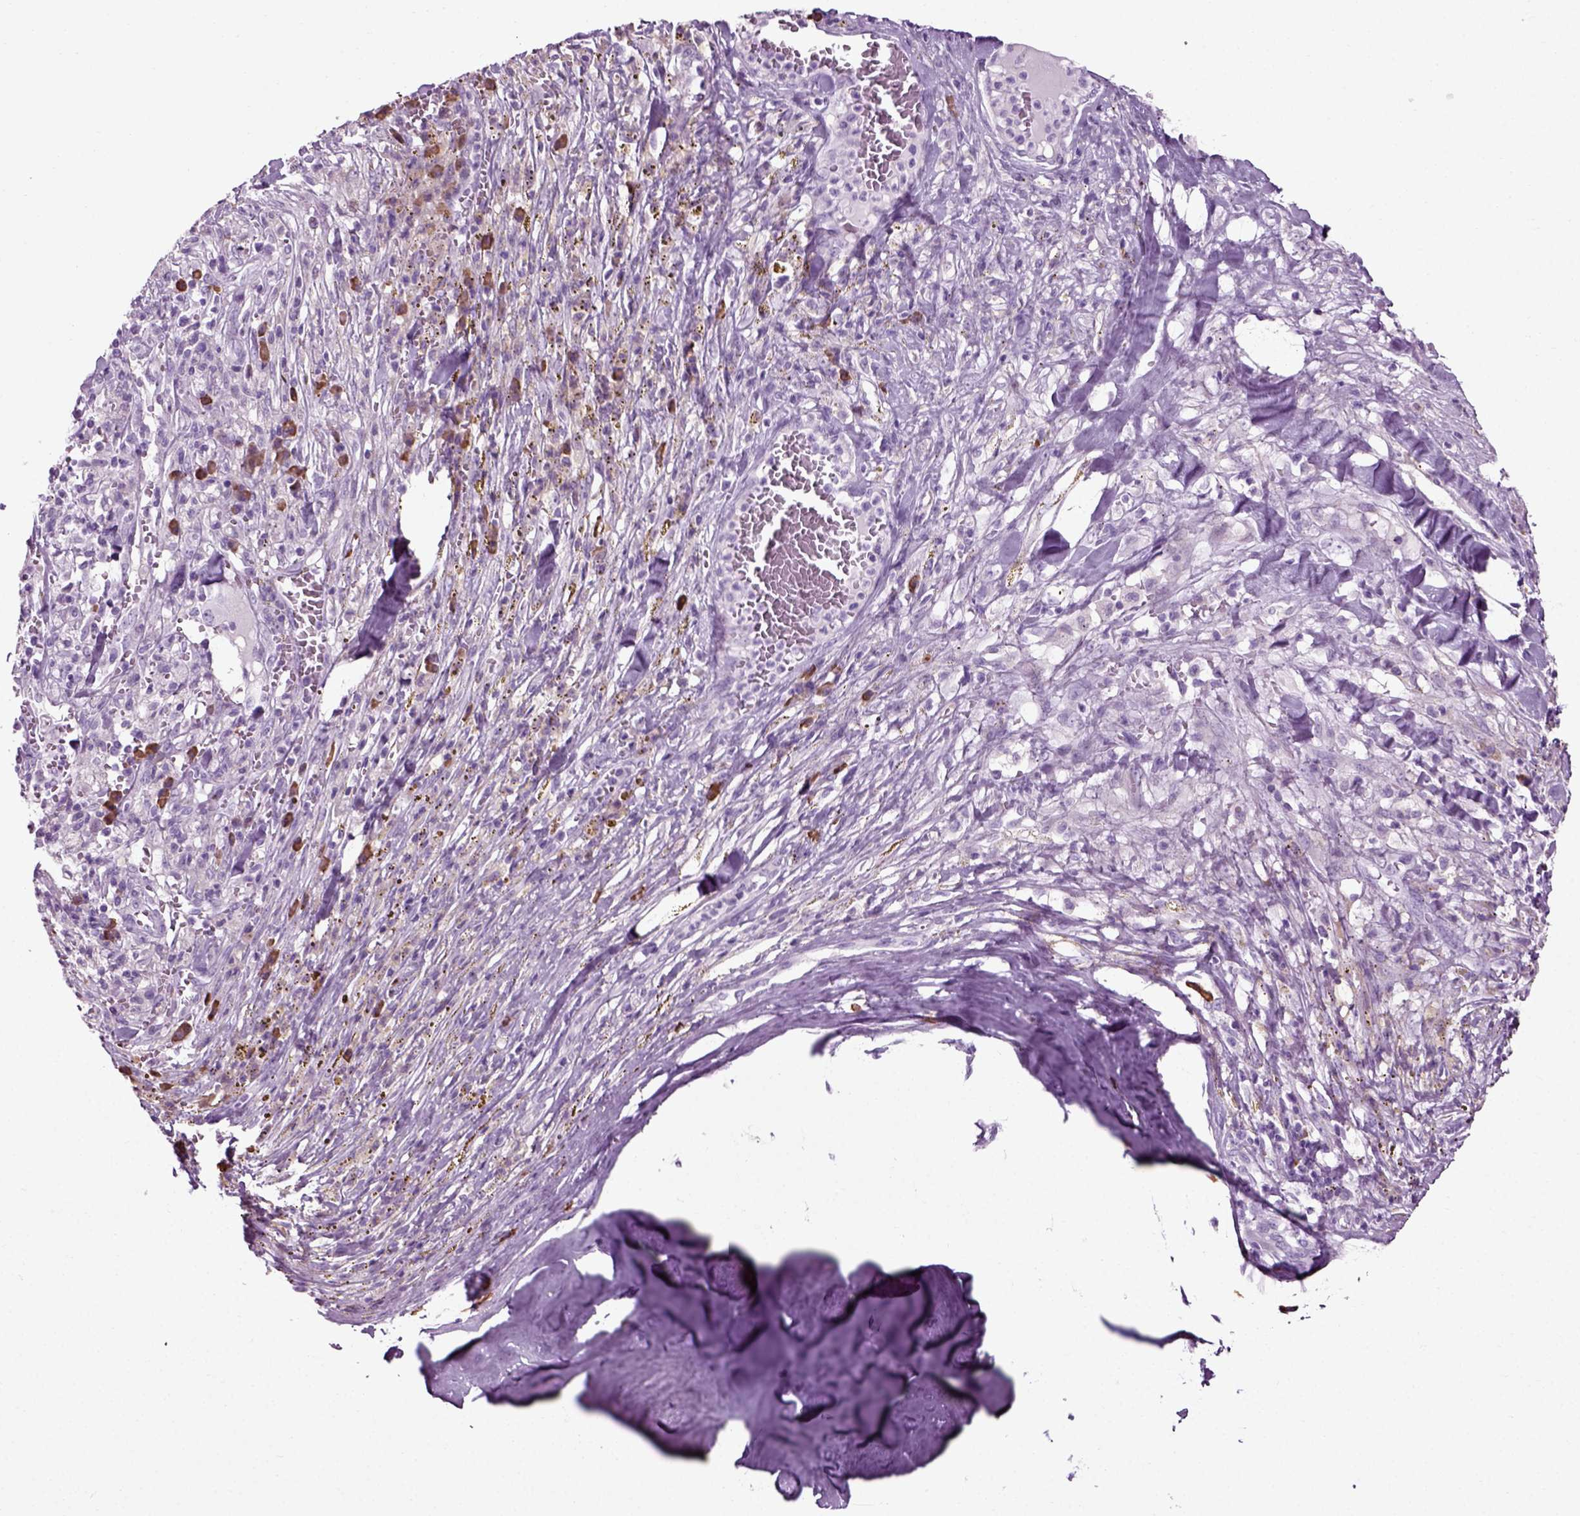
{"staining": {"intensity": "negative", "quantity": "none", "location": "none"}, "tissue": "melanoma", "cell_type": "Tumor cells", "image_type": "cancer", "snomed": [{"axis": "morphology", "description": "Malignant melanoma, NOS"}, {"axis": "topography", "description": "Skin"}], "caption": "High magnification brightfield microscopy of melanoma stained with DAB (brown) and counterstained with hematoxylin (blue): tumor cells show no significant staining. (Stains: DAB (3,3'-diaminobenzidine) IHC with hematoxylin counter stain, Microscopy: brightfield microscopy at high magnification).", "gene": "SLC26A8", "patient": {"sex": "female", "age": 91}}